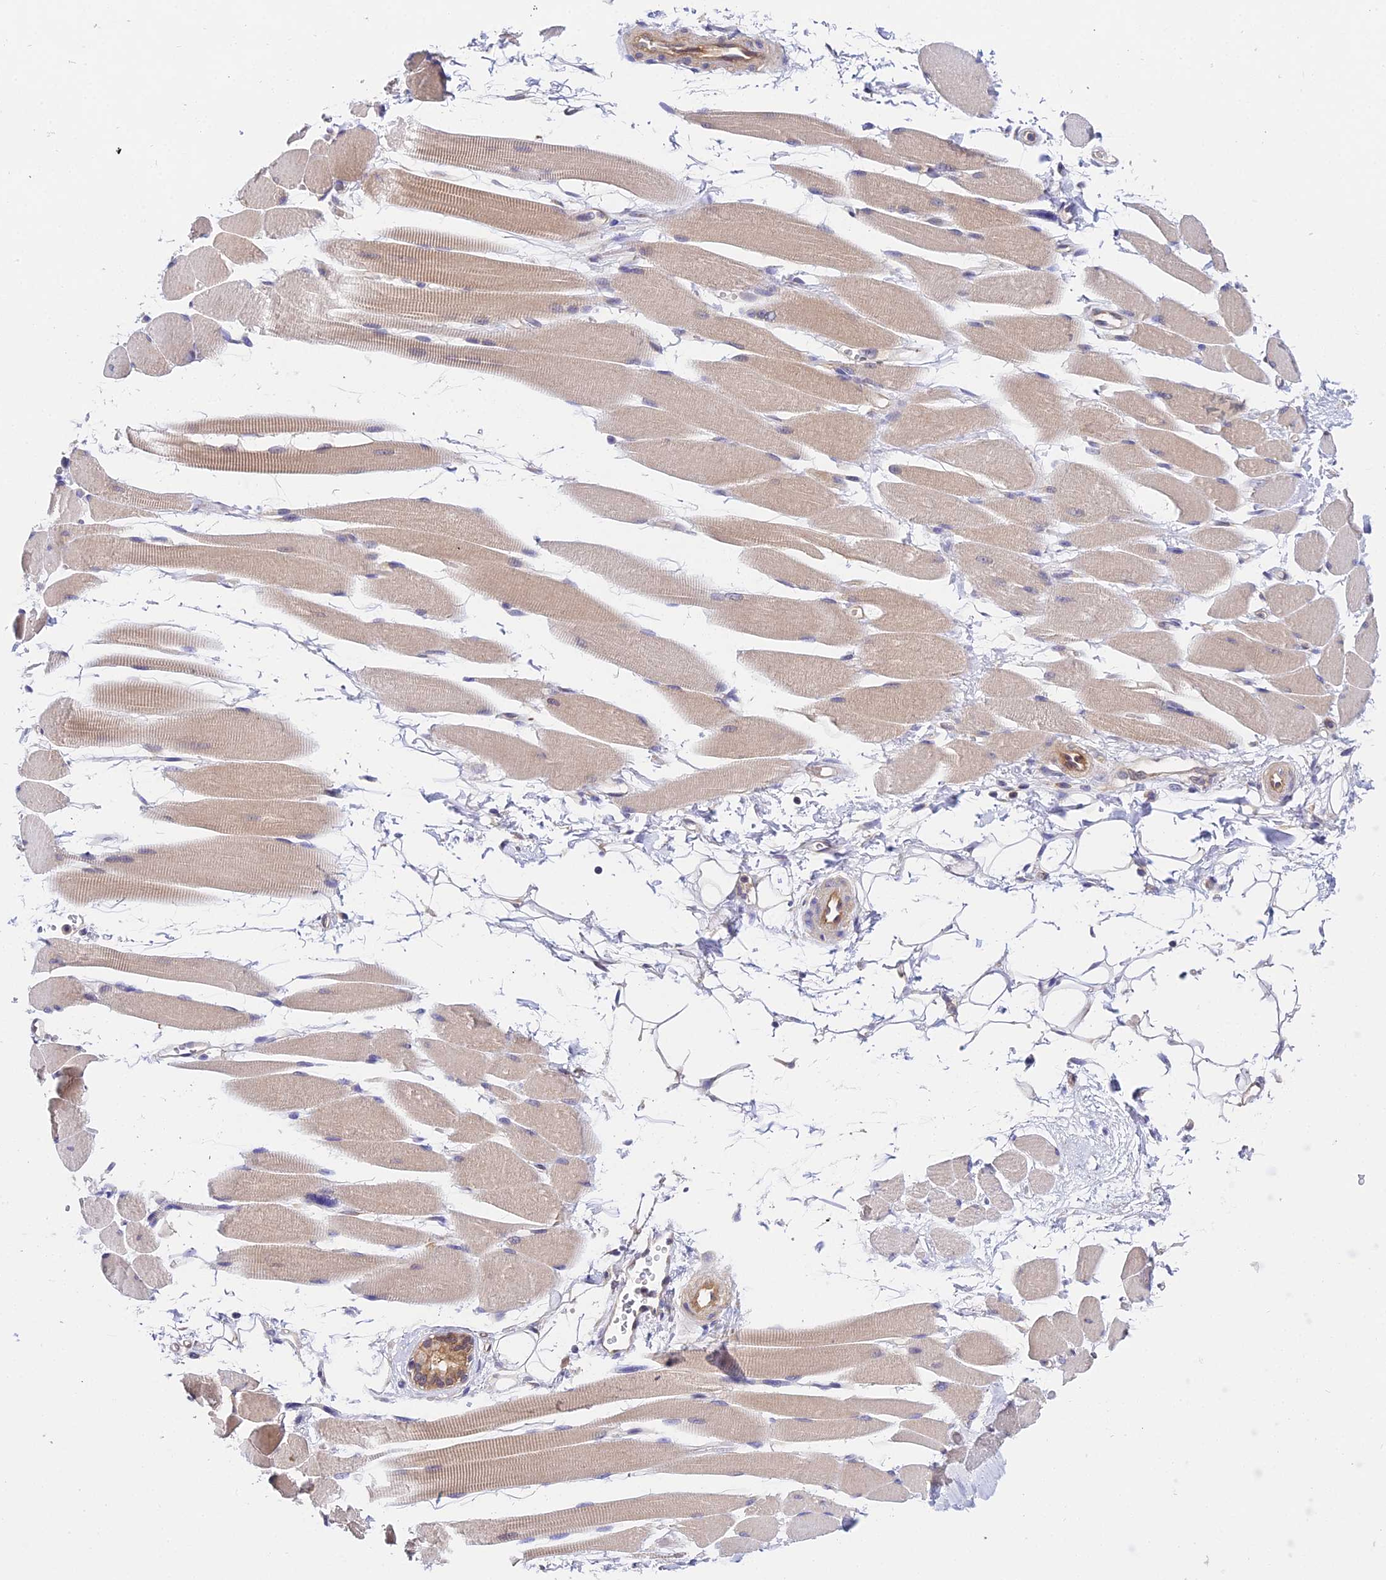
{"staining": {"intensity": "weak", "quantity": "25%-75%", "location": "cytoplasmic/membranous"}, "tissue": "skeletal muscle", "cell_type": "Myocytes", "image_type": "normal", "snomed": [{"axis": "morphology", "description": "Normal tissue, NOS"}, {"axis": "topography", "description": "Skeletal muscle"}, {"axis": "topography", "description": "Oral tissue"}, {"axis": "topography", "description": "Peripheral nerve tissue"}], "caption": "Myocytes demonstrate low levels of weak cytoplasmic/membranous positivity in about 25%-75% of cells in normal skeletal muscle.", "gene": "PPP2R2A", "patient": {"sex": "female", "age": 84}}